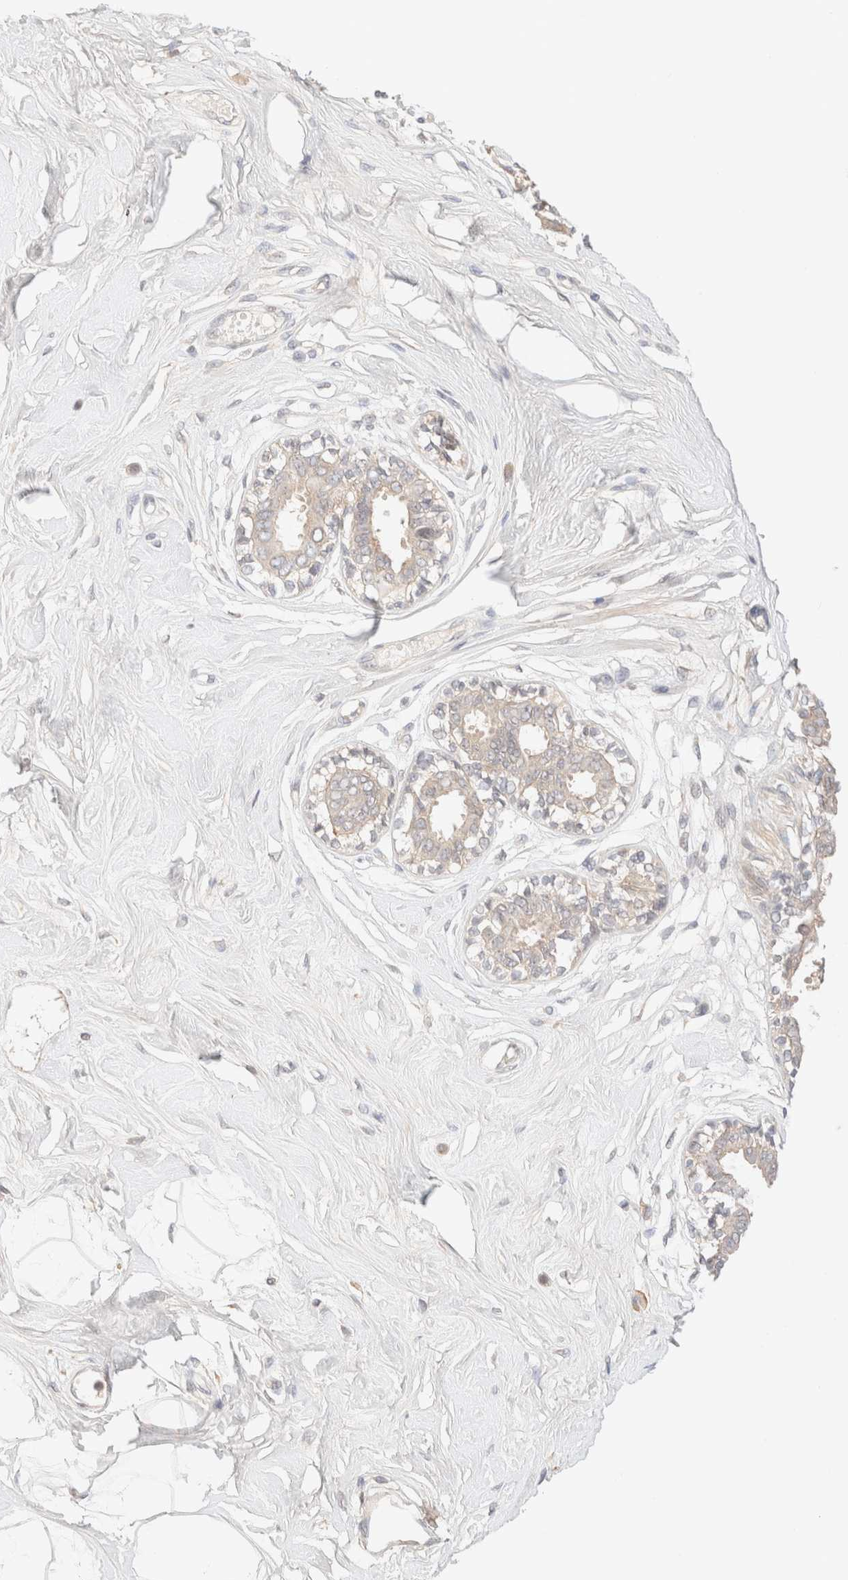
{"staining": {"intensity": "negative", "quantity": "none", "location": "none"}, "tissue": "breast", "cell_type": "Adipocytes", "image_type": "normal", "snomed": [{"axis": "morphology", "description": "Normal tissue, NOS"}, {"axis": "topography", "description": "Breast"}], "caption": "Normal breast was stained to show a protein in brown. There is no significant staining in adipocytes.", "gene": "SARM1", "patient": {"sex": "female", "age": 45}}